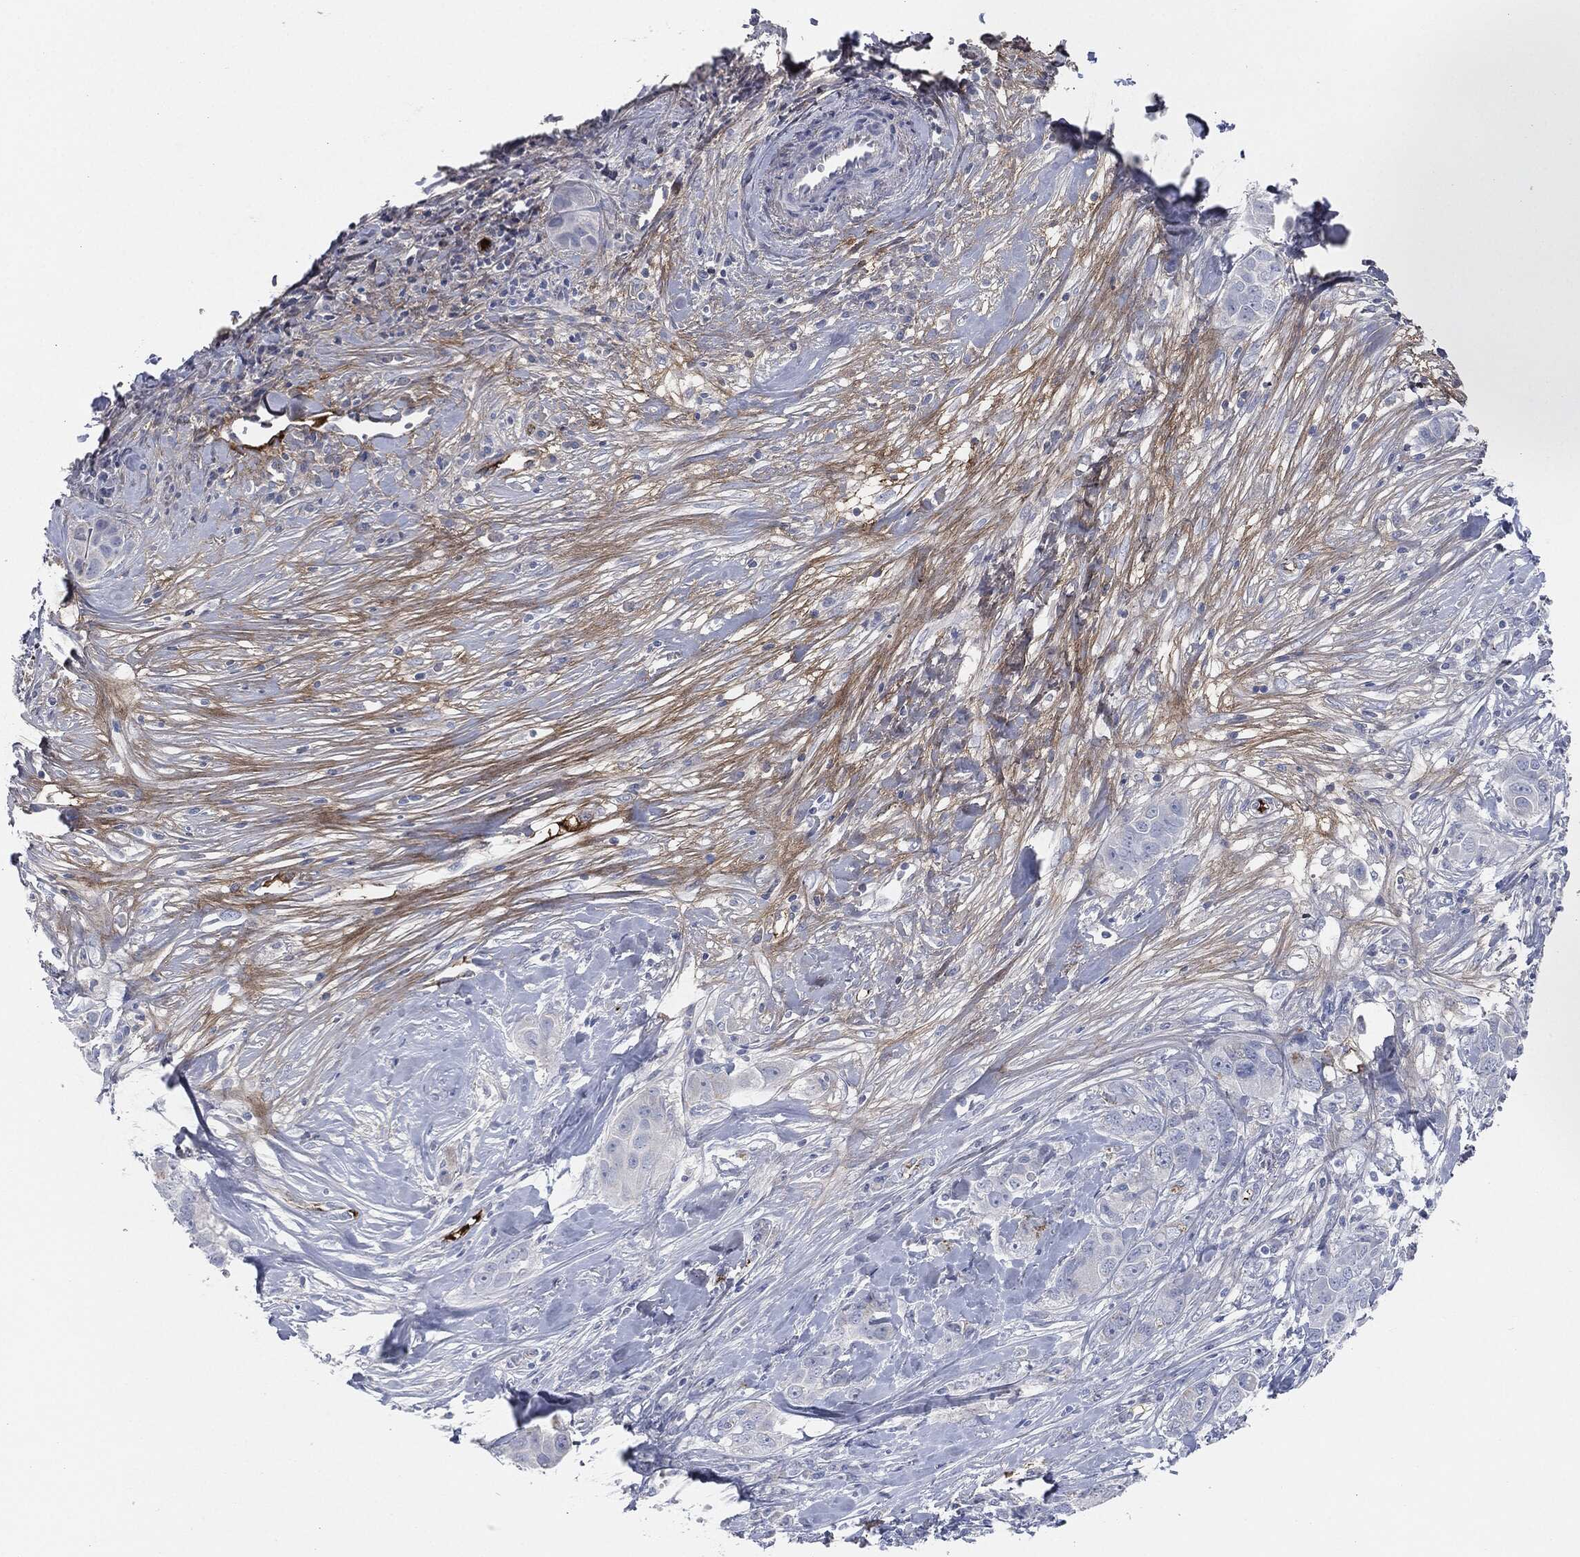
{"staining": {"intensity": "negative", "quantity": "none", "location": "none"}, "tissue": "breast cancer", "cell_type": "Tumor cells", "image_type": "cancer", "snomed": [{"axis": "morphology", "description": "Duct carcinoma"}, {"axis": "topography", "description": "Breast"}], "caption": "The immunohistochemistry (IHC) micrograph has no significant staining in tumor cells of infiltrating ductal carcinoma (breast) tissue.", "gene": "APOB", "patient": {"sex": "female", "age": 43}}